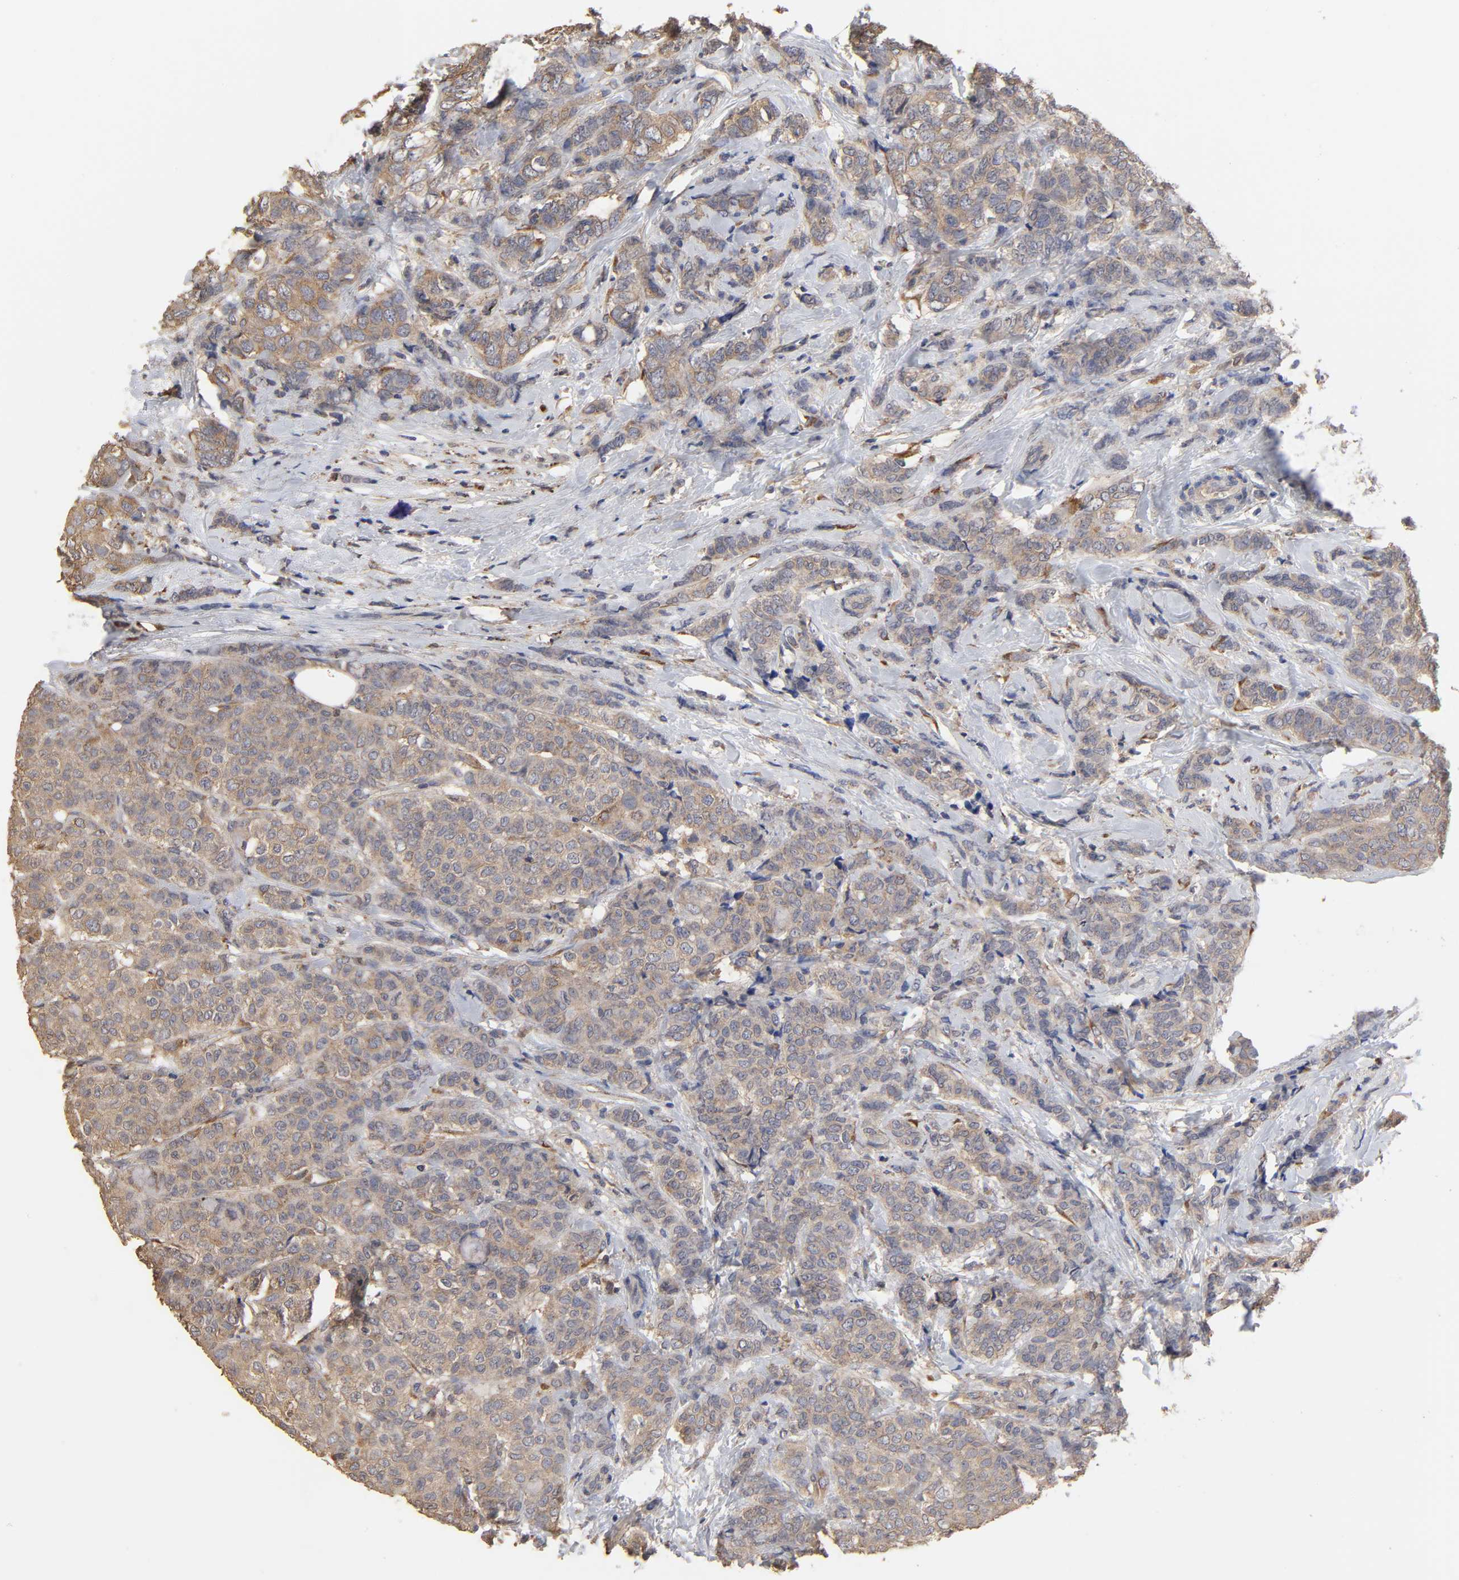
{"staining": {"intensity": "weak", "quantity": ">75%", "location": "cytoplasmic/membranous"}, "tissue": "breast cancer", "cell_type": "Tumor cells", "image_type": "cancer", "snomed": [{"axis": "morphology", "description": "Lobular carcinoma"}, {"axis": "topography", "description": "Breast"}], "caption": "Immunohistochemical staining of human lobular carcinoma (breast) displays low levels of weak cytoplasmic/membranous protein staining in about >75% of tumor cells.", "gene": "EIF4G2", "patient": {"sex": "female", "age": 60}}